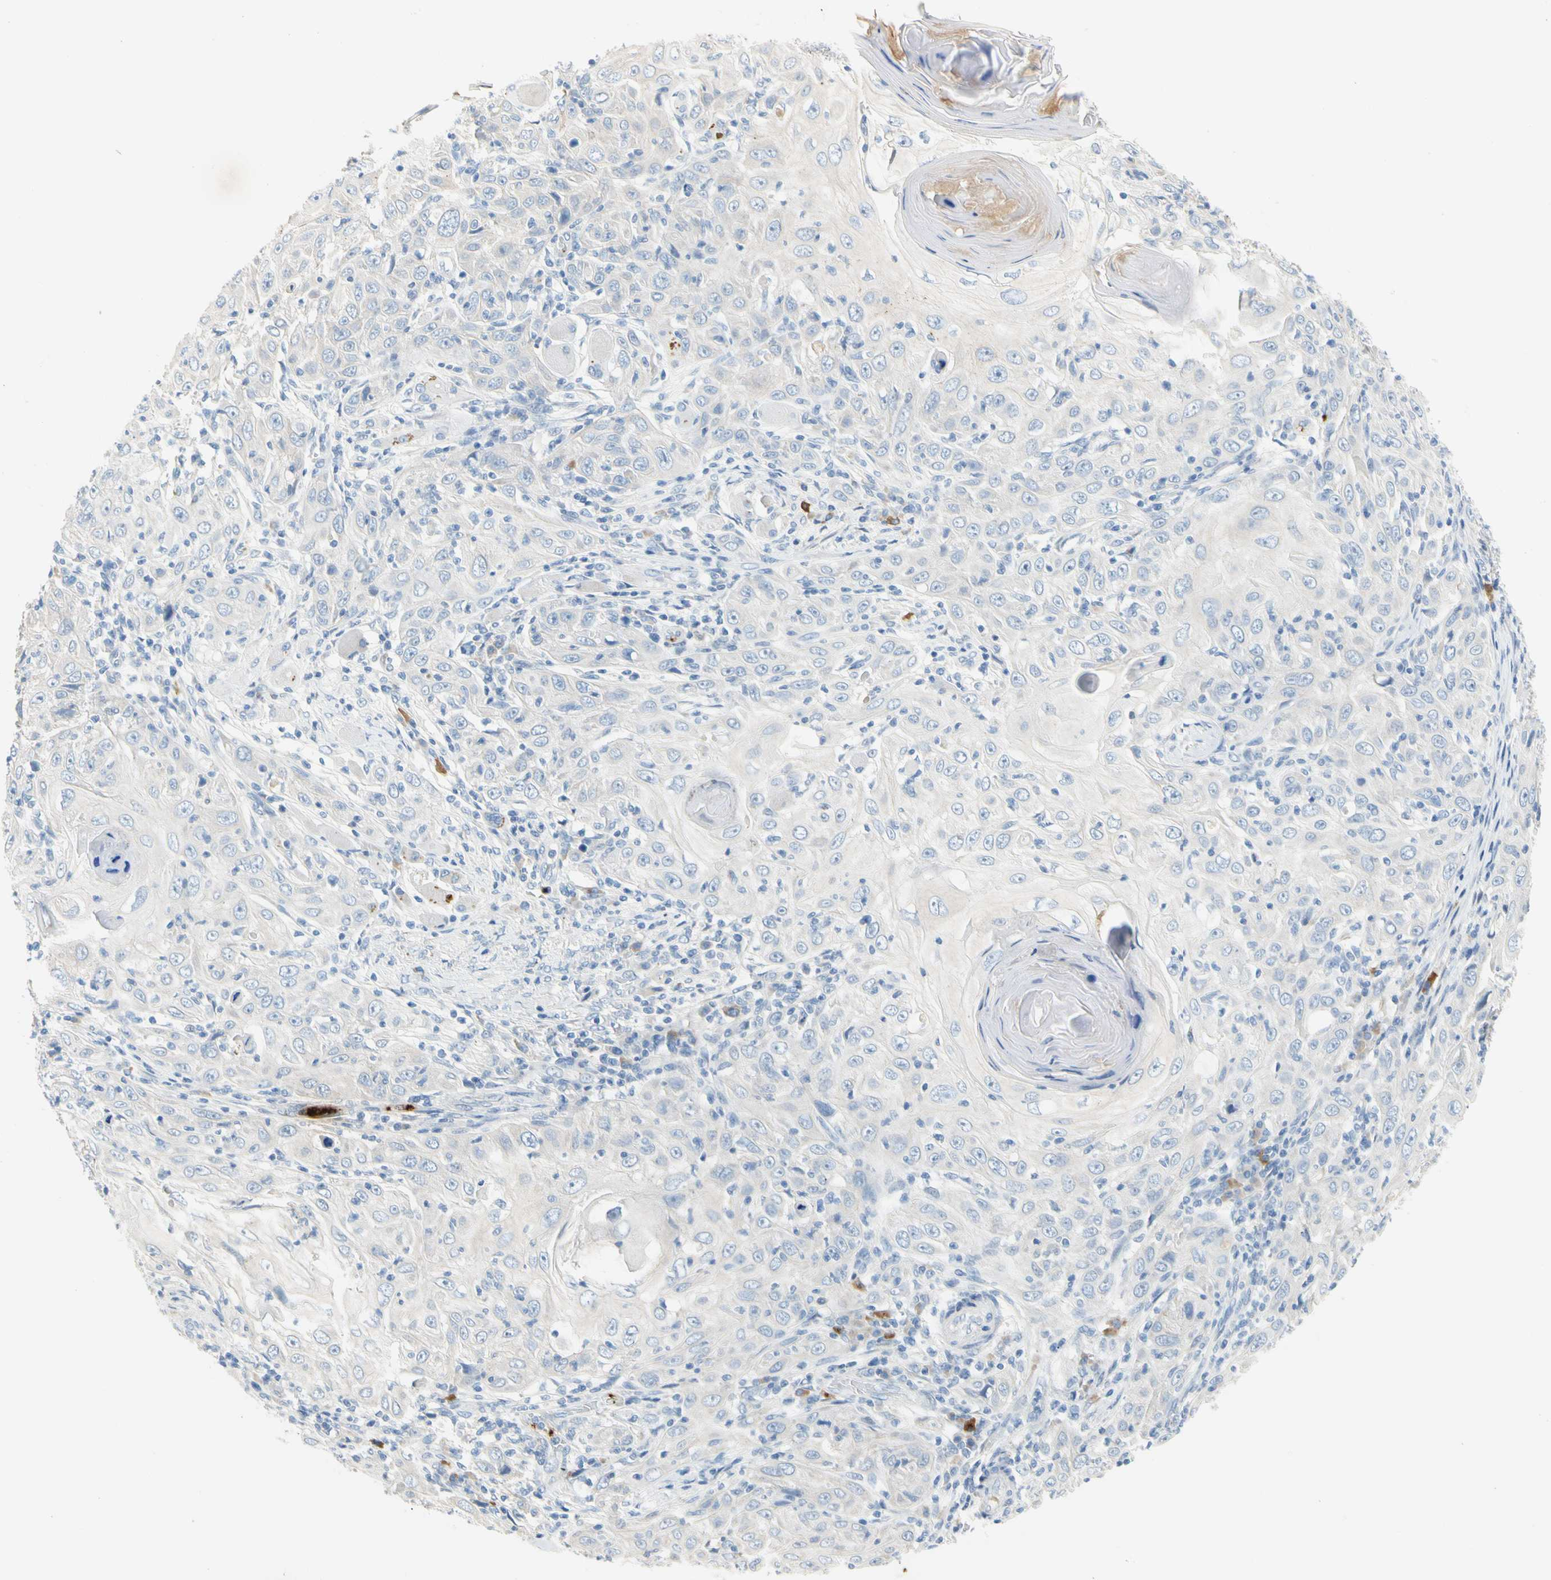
{"staining": {"intensity": "negative", "quantity": "none", "location": "none"}, "tissue": "skin cancer", "cell_type": "Tumor cells", "image_type": "cancer", "snomed": [{"axis": "morphology", "description": "Squamous cell carcinoma, NOS"}, {"axis": "topography", "description": "Skin"}], "caption": "High power microscopy photomicrograph of an immunohistochemistry (IHC) histopathology image of skin squamous cell carcinoma, revealing no significant expression in tumor cells.", "gene": "PPBP", "patient": {"sex": "female", "age": 88}}